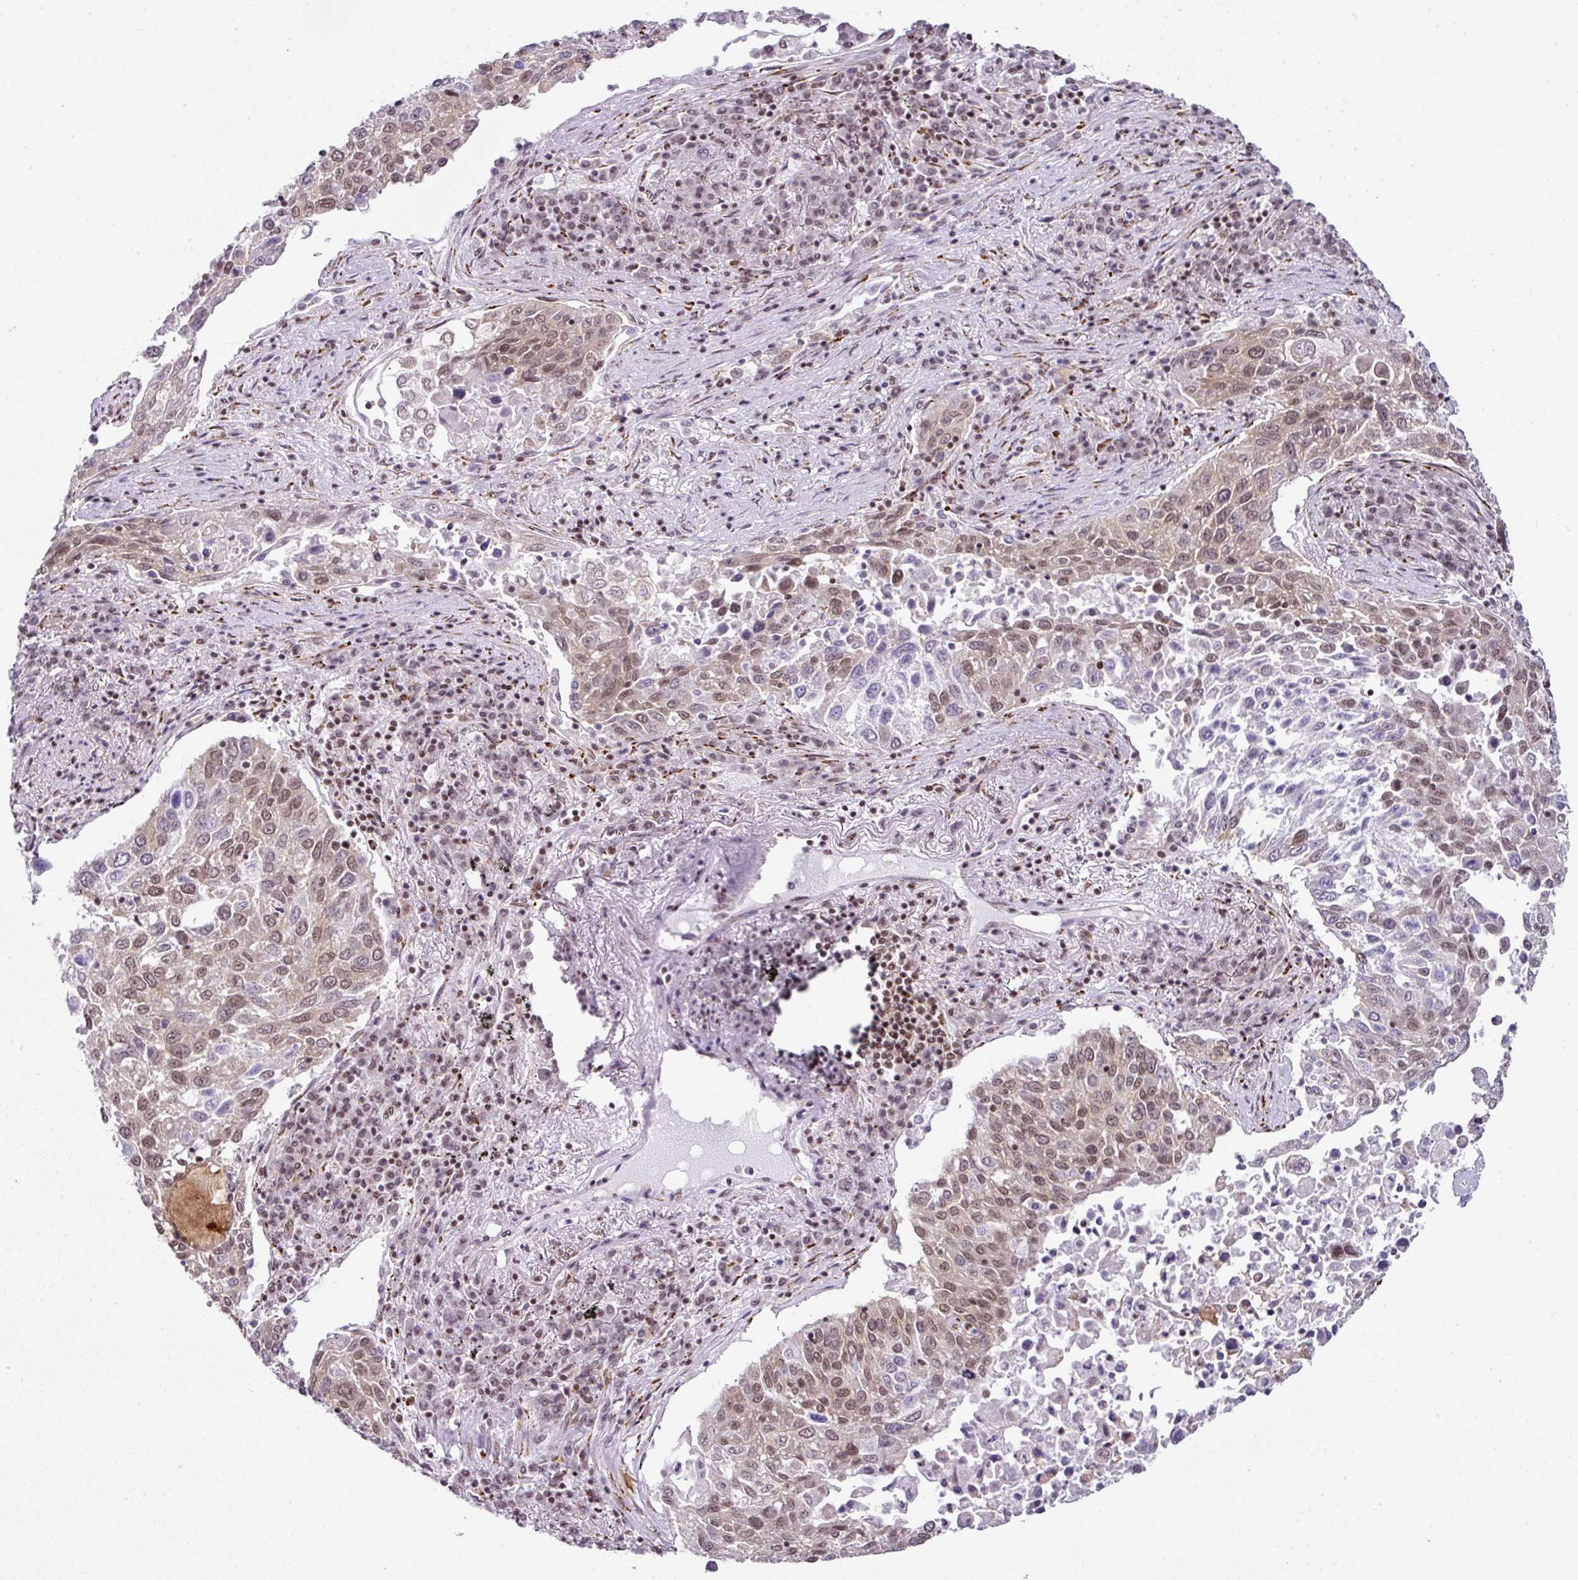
{"staining": {"intensity": "moderate", "quantity": "25%-75%", "location": "nuclear"}, "tissue": "lung cancer", "cell_type": "Tumor cells", "image_type": "cancer", "snomed": [{"axis": "morphology", "description": "Squamous cell carcinoma, NOS"}, {"axis": "topography", "description": "Lung"}], "caption": "Immunohistochemistry (IHC) histopathology image of neoplastic tissue: human squamous cell carcinoma (lung) stained using IHC exhibits medium levels of moderate protein expression localized specifically in the nuclear of tumor cells, appearing as a nuclear brown color.", "gene": "NFYA", "patient": {"sex": "male", "age": 65}}